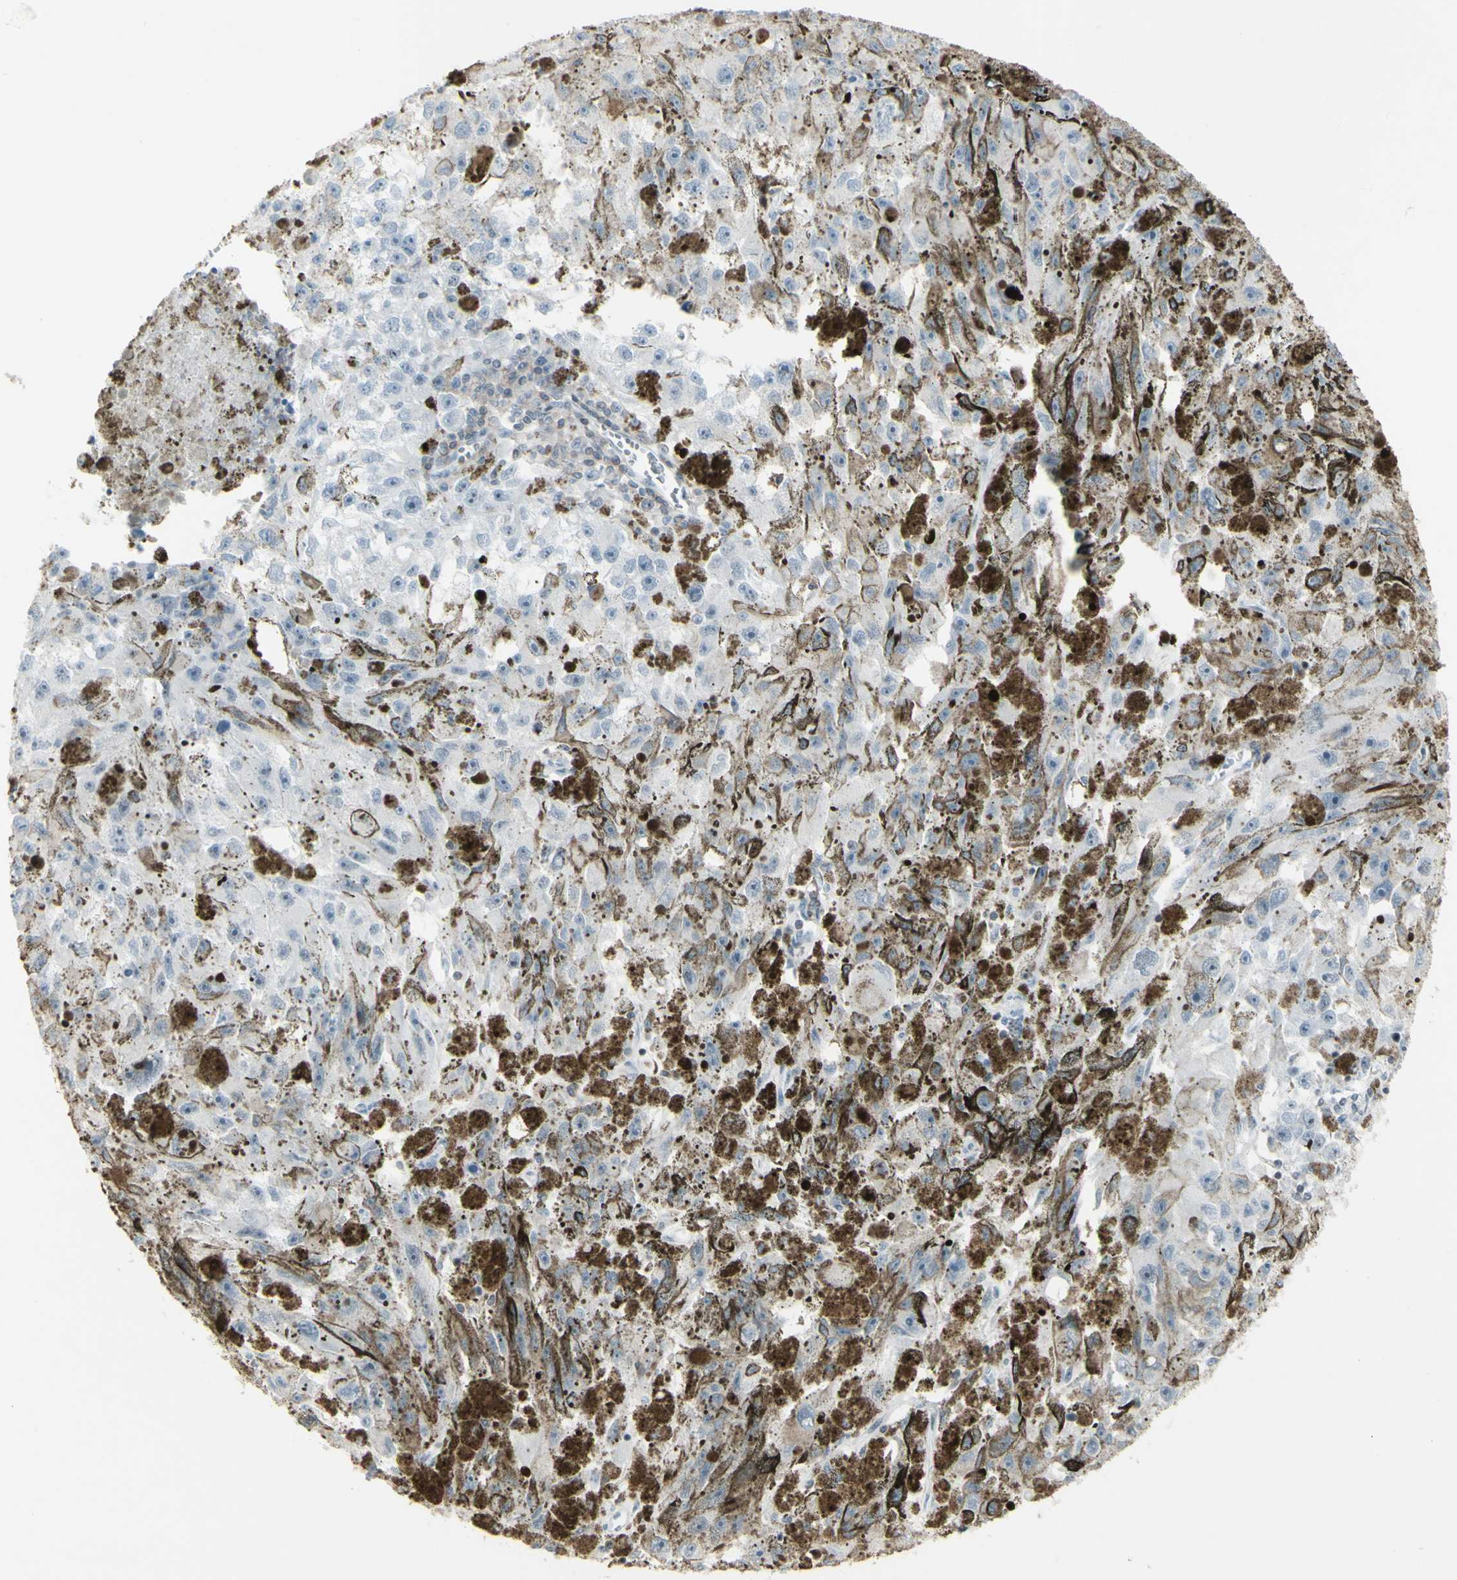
{"staining": {"intensity": "negative", "quantity": "none", "location": "none"}, "tissue": "melanoma", "cell_type": "Tumor cells", "image_type": "cancer", "snomed": [{"axis": "morphology", "description": "Malignant melanoma, NOS"}, {"axis": "topography", "description": "Skin"}], "caption": "DAB immunohistochemical staining of malignant melanoma displays no significant expression in tumor cells.", "gene": "NRG1", "patient": {"sex": "female", "age": 104}}